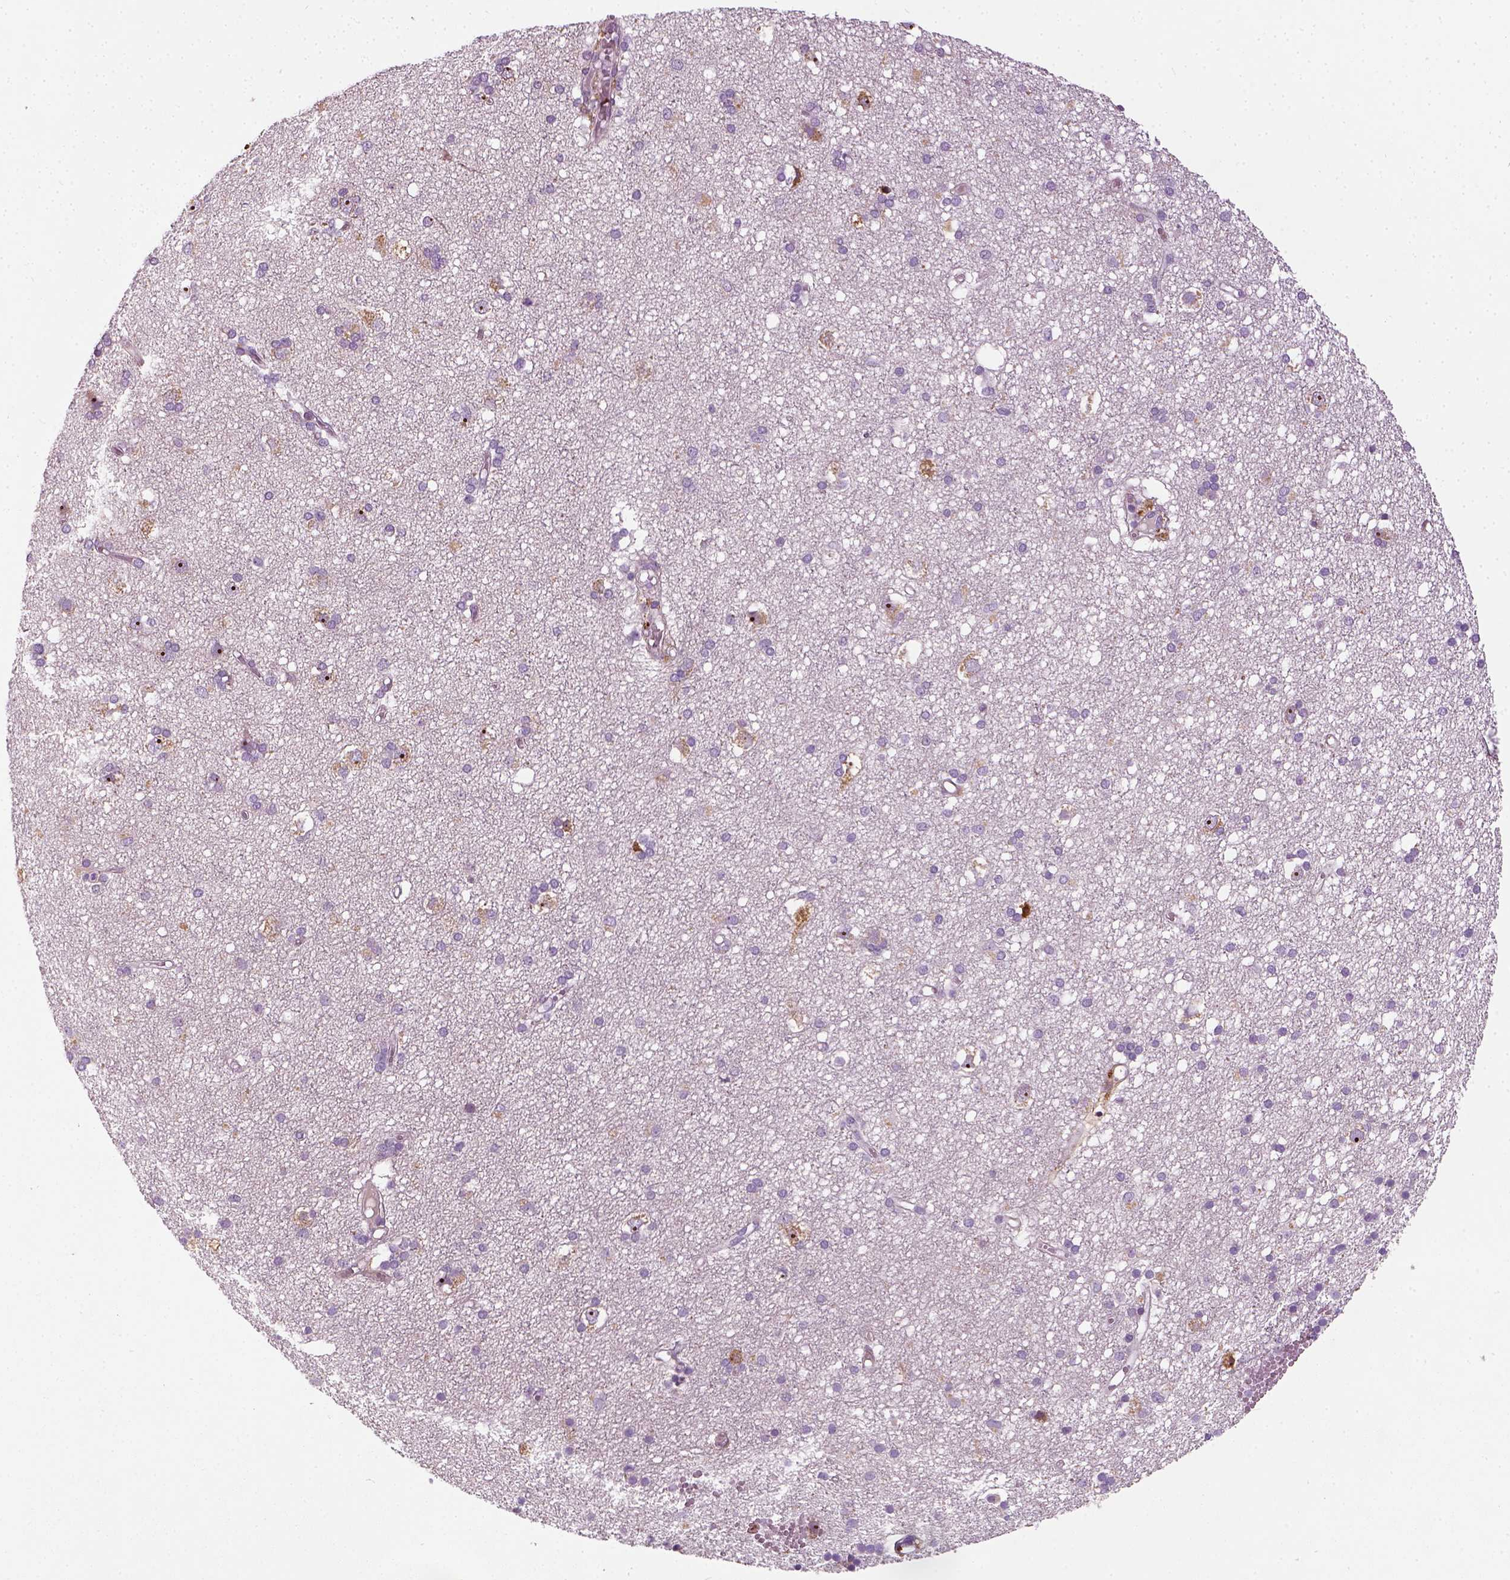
{"staining": {"intensity": "negative", "quantity": "none", "location": "none"}, "tissue": "cerebral cortex", "cell_type": "Endothelial cells", "image_type": "normal", "snomed": [{"axis": "morphology", "description": "Normal tissue, NOS"}, {"axis": "morphology", "description": "Glioma, malignant, High grade"}, {"axis": "topography", "description": "Cerebral cortex"}], "caption": "Immunohistochemistry image of normal human cerebral cortex stained for a protein (brown), which displays no positivity in endothelial cells.", "gene": "COL6A2", "patient": {"sex": "male", "age": 71}}